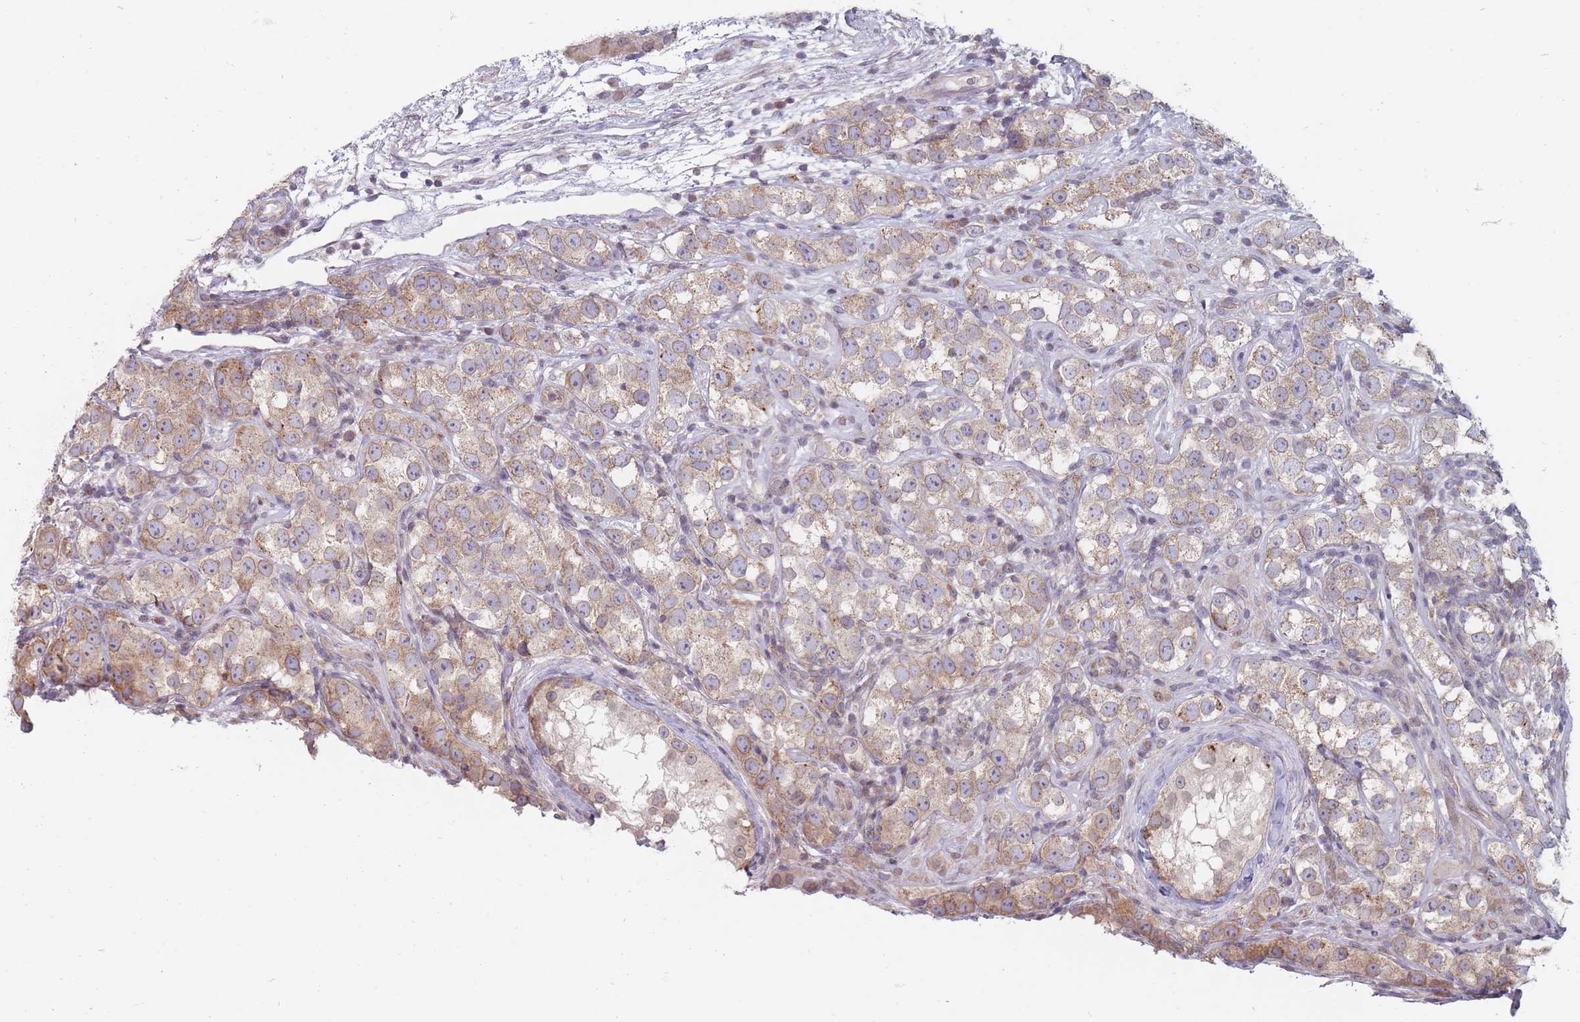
{"staining": {"intensity": "weak", "quantity": "25%-75%", "location": "cytoplasmic/membranous"}, "tissue": "testis cancer", "cell_type": "Tumor cells", "image_type": "cancer", "snomed": [{"axis": "morphology", "description": "Seminoma, NOS"}, {"axis": "topography", "description": "Testis"}], "caption": "A low amount of weak cytoplasmic/membranous positivity is present in about 25%-75% of tumor cells in seminoma (testis) tissue.", "gene": "PCDH12", "patient": {"sex": "male", "age": 28}}